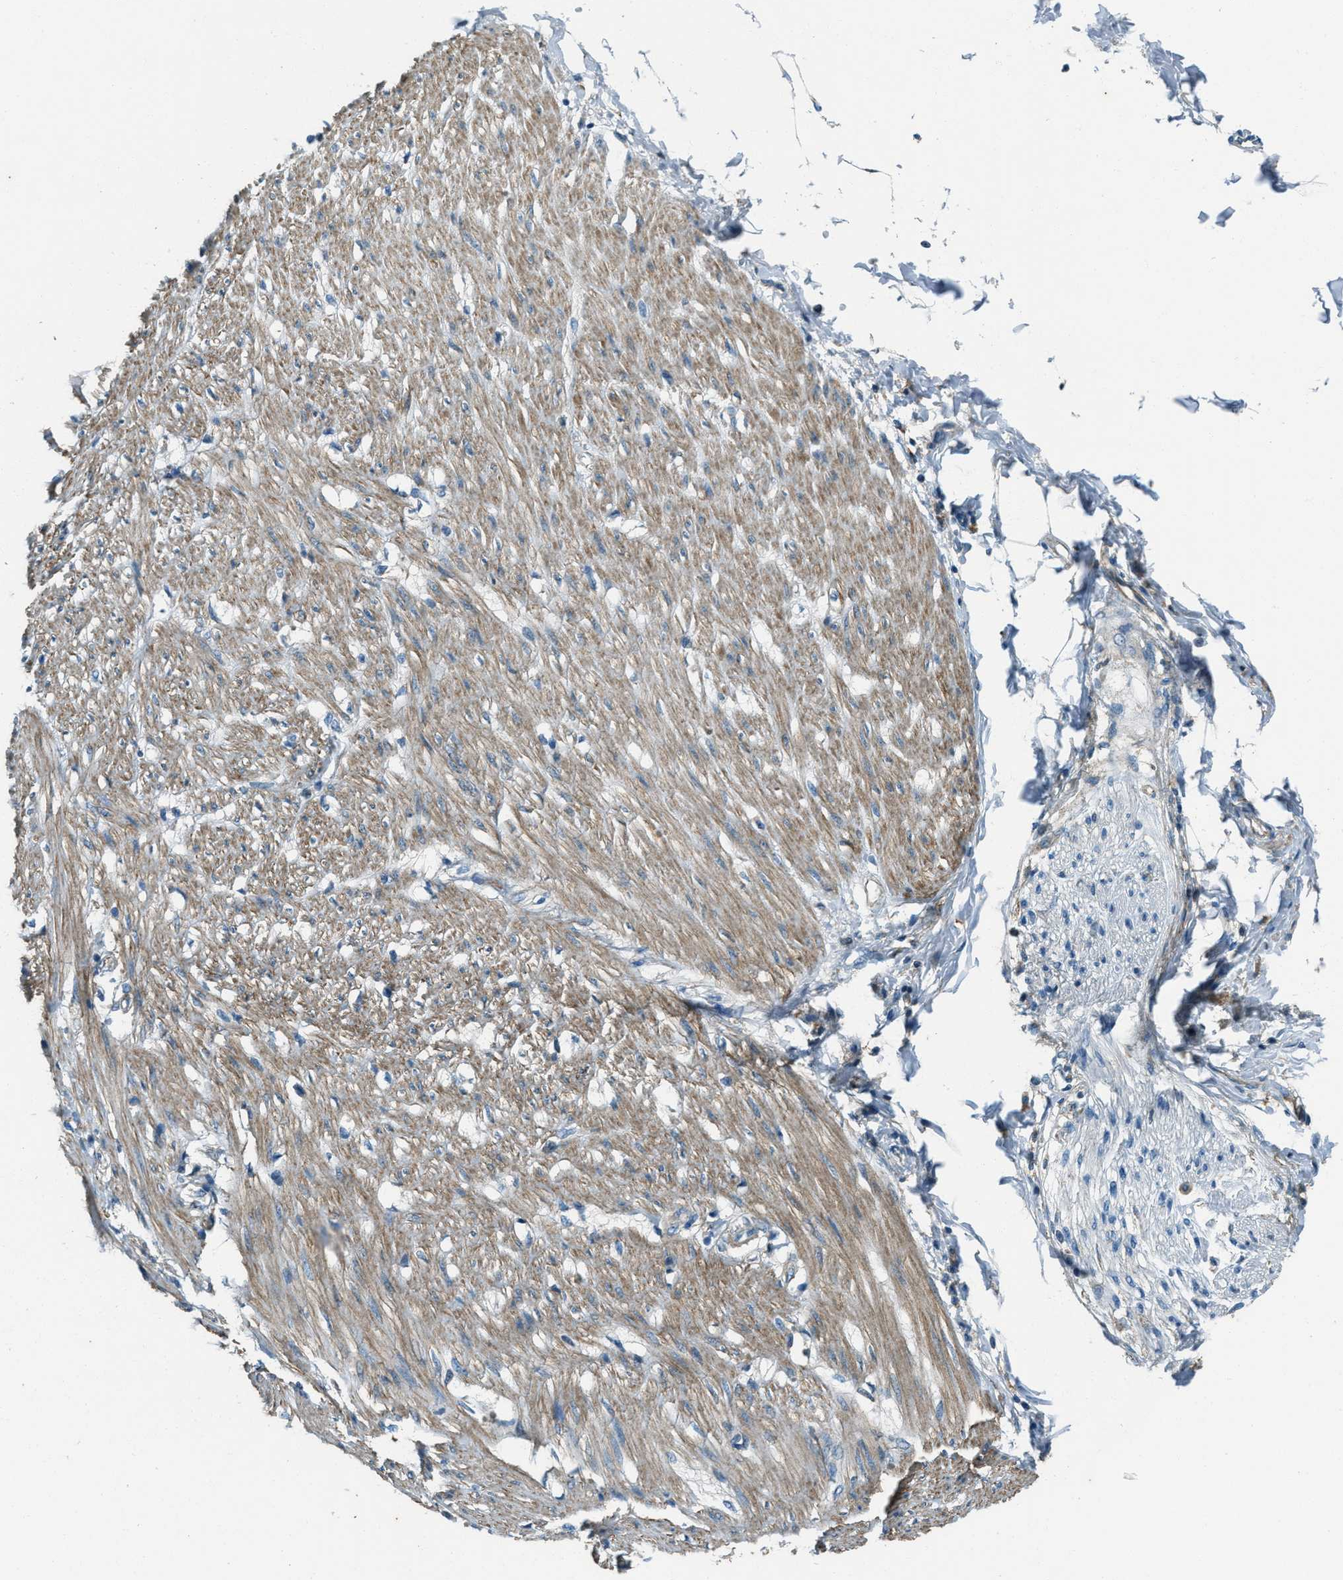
{"staining": {"intensity": "moderate", "quantity": "25%-75%", "location": "cytoplasmic/membranous"}, "tissue": "adipose tissue", "cell_type": "Adipocytes", "image_type": "normal", "snomed": [{"axis": "morphology", "description": "Normal tissue, NOS"}, {"axis": "morphology", "description": "Adenocarcinoma, NOS"}, {"axis": "topography", "description": "Colon"}, {"axis": "topography", "description": "Peripheral nerve tissue"}], "caption": "Immunohistochemistry (IHC) (DAB) staining of benign human adipose tissue reveals moderate cytoplasmic/membranous protein staining in approximately 25%-75% of adipocytes.", "gene": "SVIL", "patient": {"sex": "male", "age": 14}}